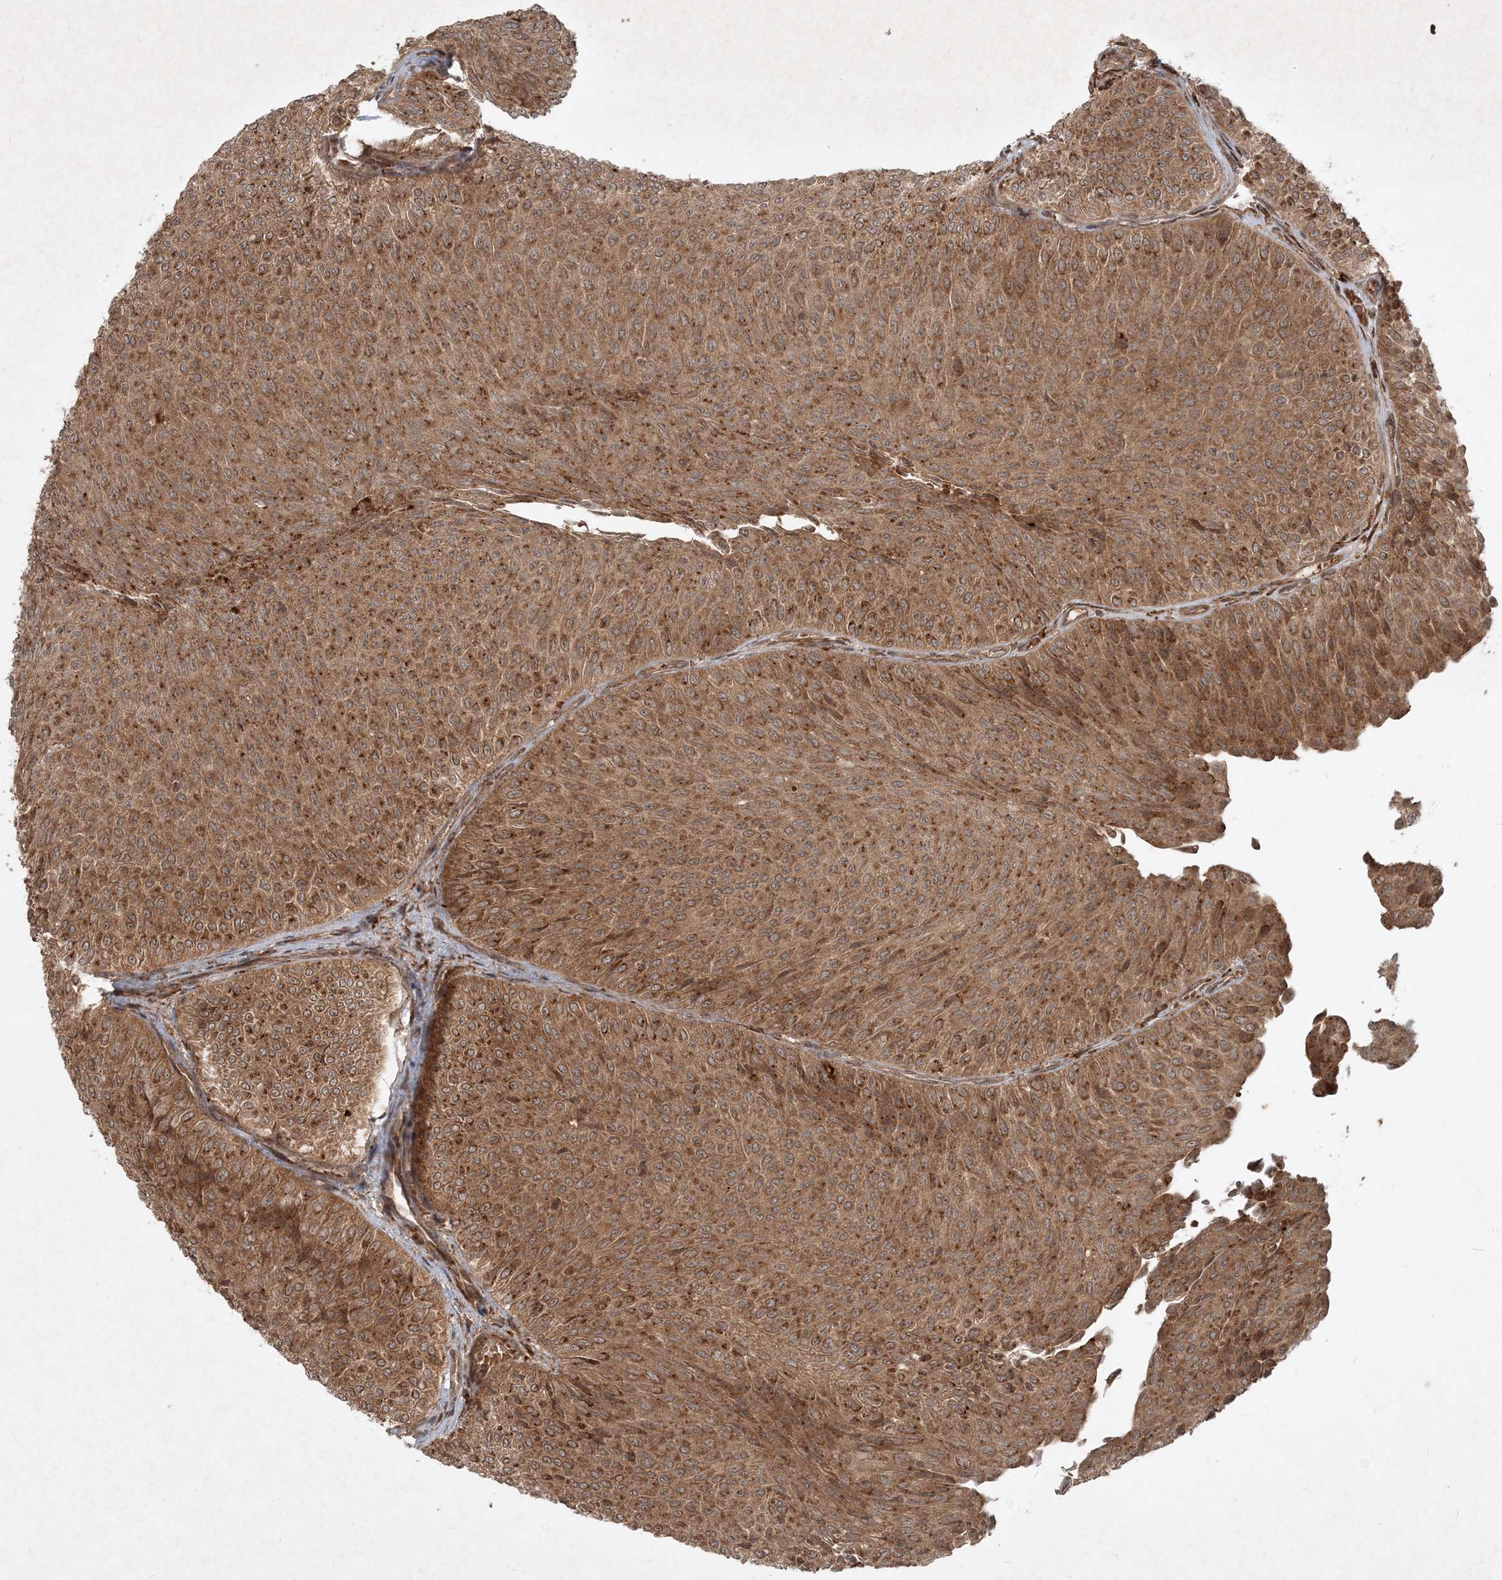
{"staining": {"intensity": "moderate", "quantity": ">75%", "location": "cytoplasmic/membranous"}, "tissue": "urothelial cancer", "cell_type": "Tumor cells", "image_type": "cancer", "snomed": [{"axis": "morphology", "description": "Urothelial carcinoma, Low grade"}, {"axis": "topography", "description": "Urinary bladder"}], "caption": "DAB immunohistochemical staining of human urothelial carcinoma (low-grade) reveals moderate cytoplasmic/membranous protein expression in approximately >75% of tumor cells.", "gene": "NARS1", "patient": {"sex": "male", "age": 78}}